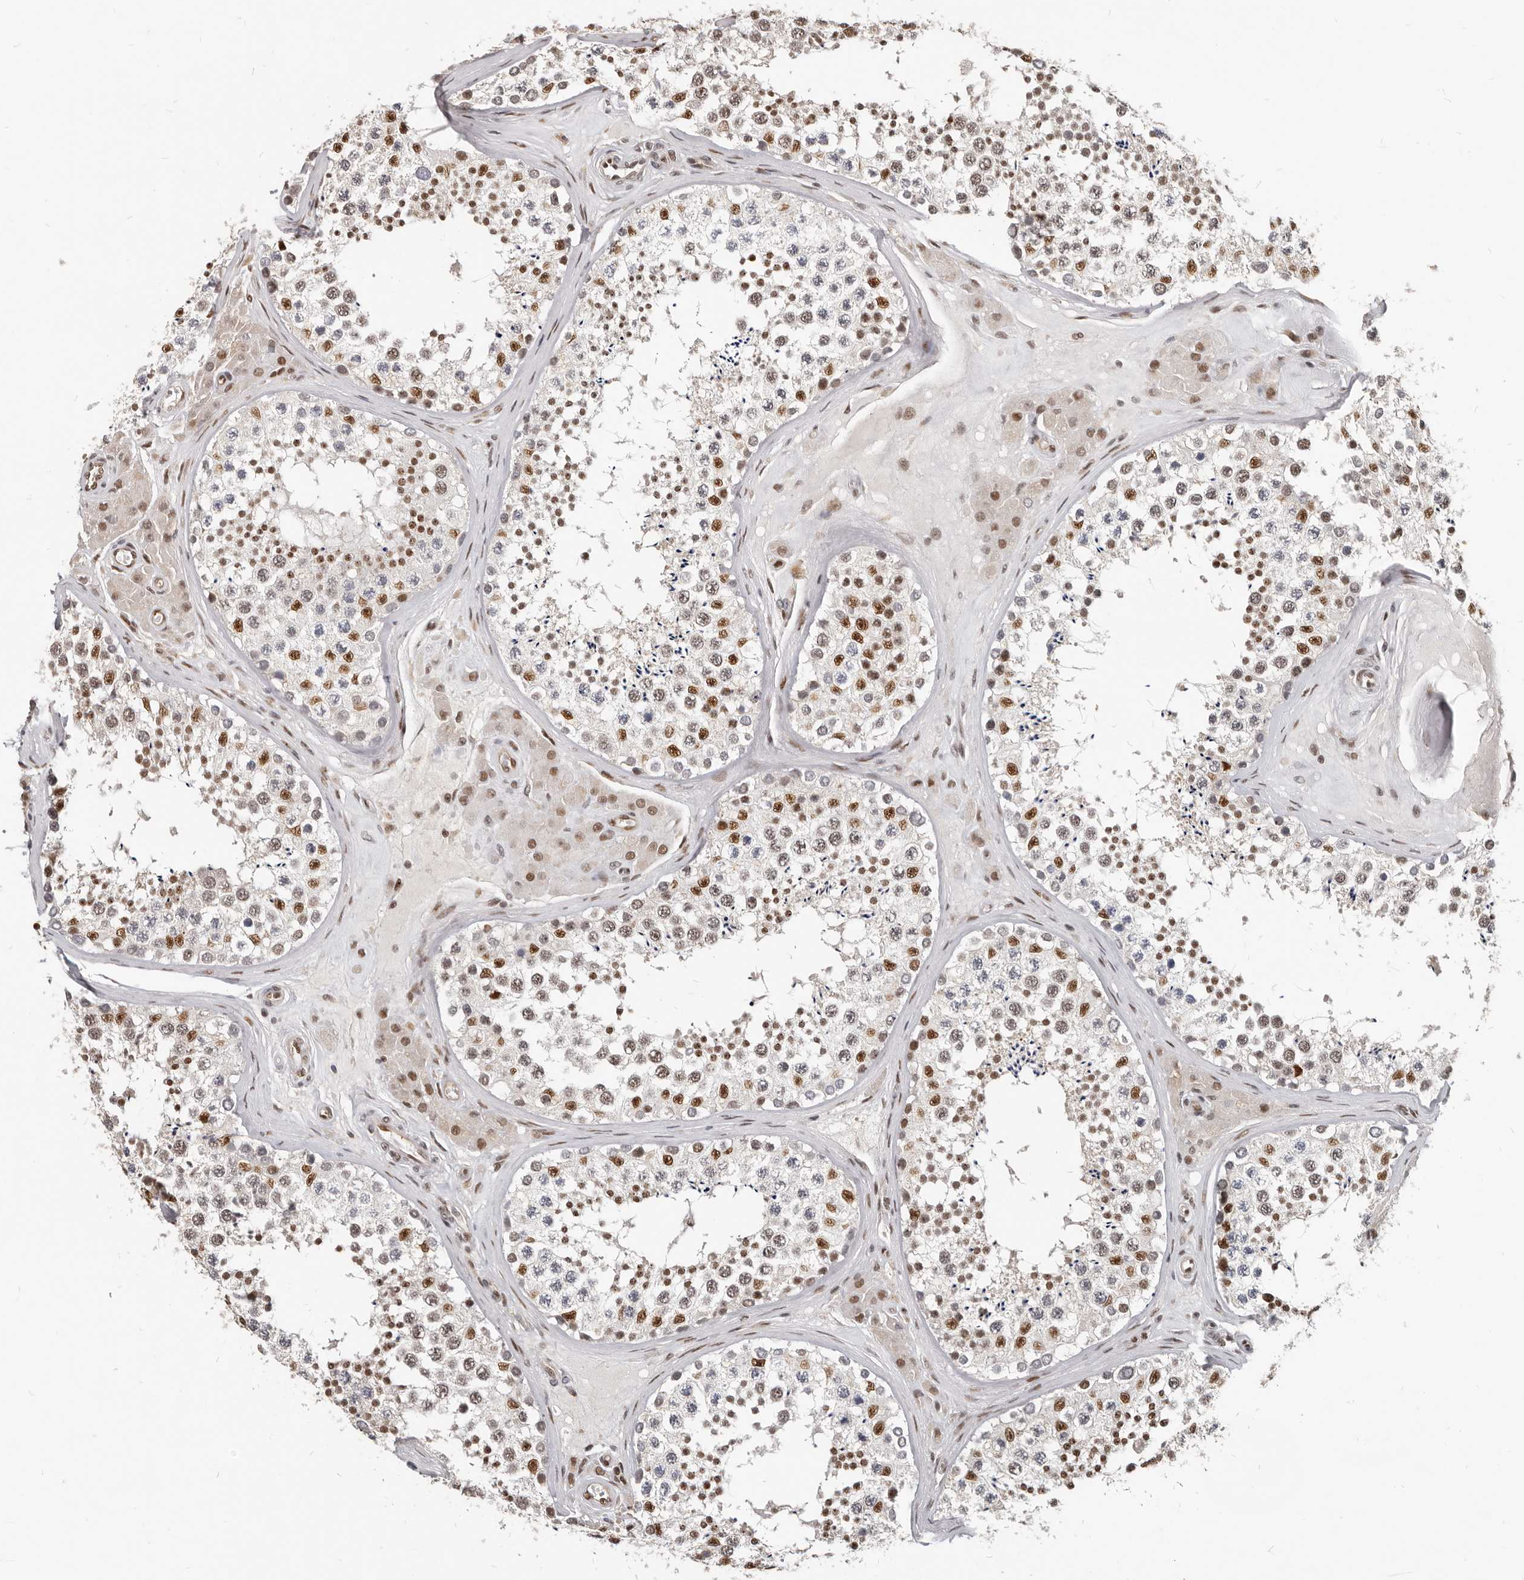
{"staining": {"intensity": "moderate", "quantity": "25%-75%", "location": "nuclear"}, "tissue": "testis", "cell_type": "Cells in seminiferous ducts", "image_type": "normal", "snomed": [{"axis": "morphology", "description": "Normal tissue, NOS"}, {"axis": "topography", "description": "Testis"}], "caption": "Immunohistochemical staining of unremarkable testis displays moderate nuclear protein expression in about 25%-75% of cells in seminiferous ducts.", "gene": "ATF5", "patient": {"sex": "male", "age": 46}}